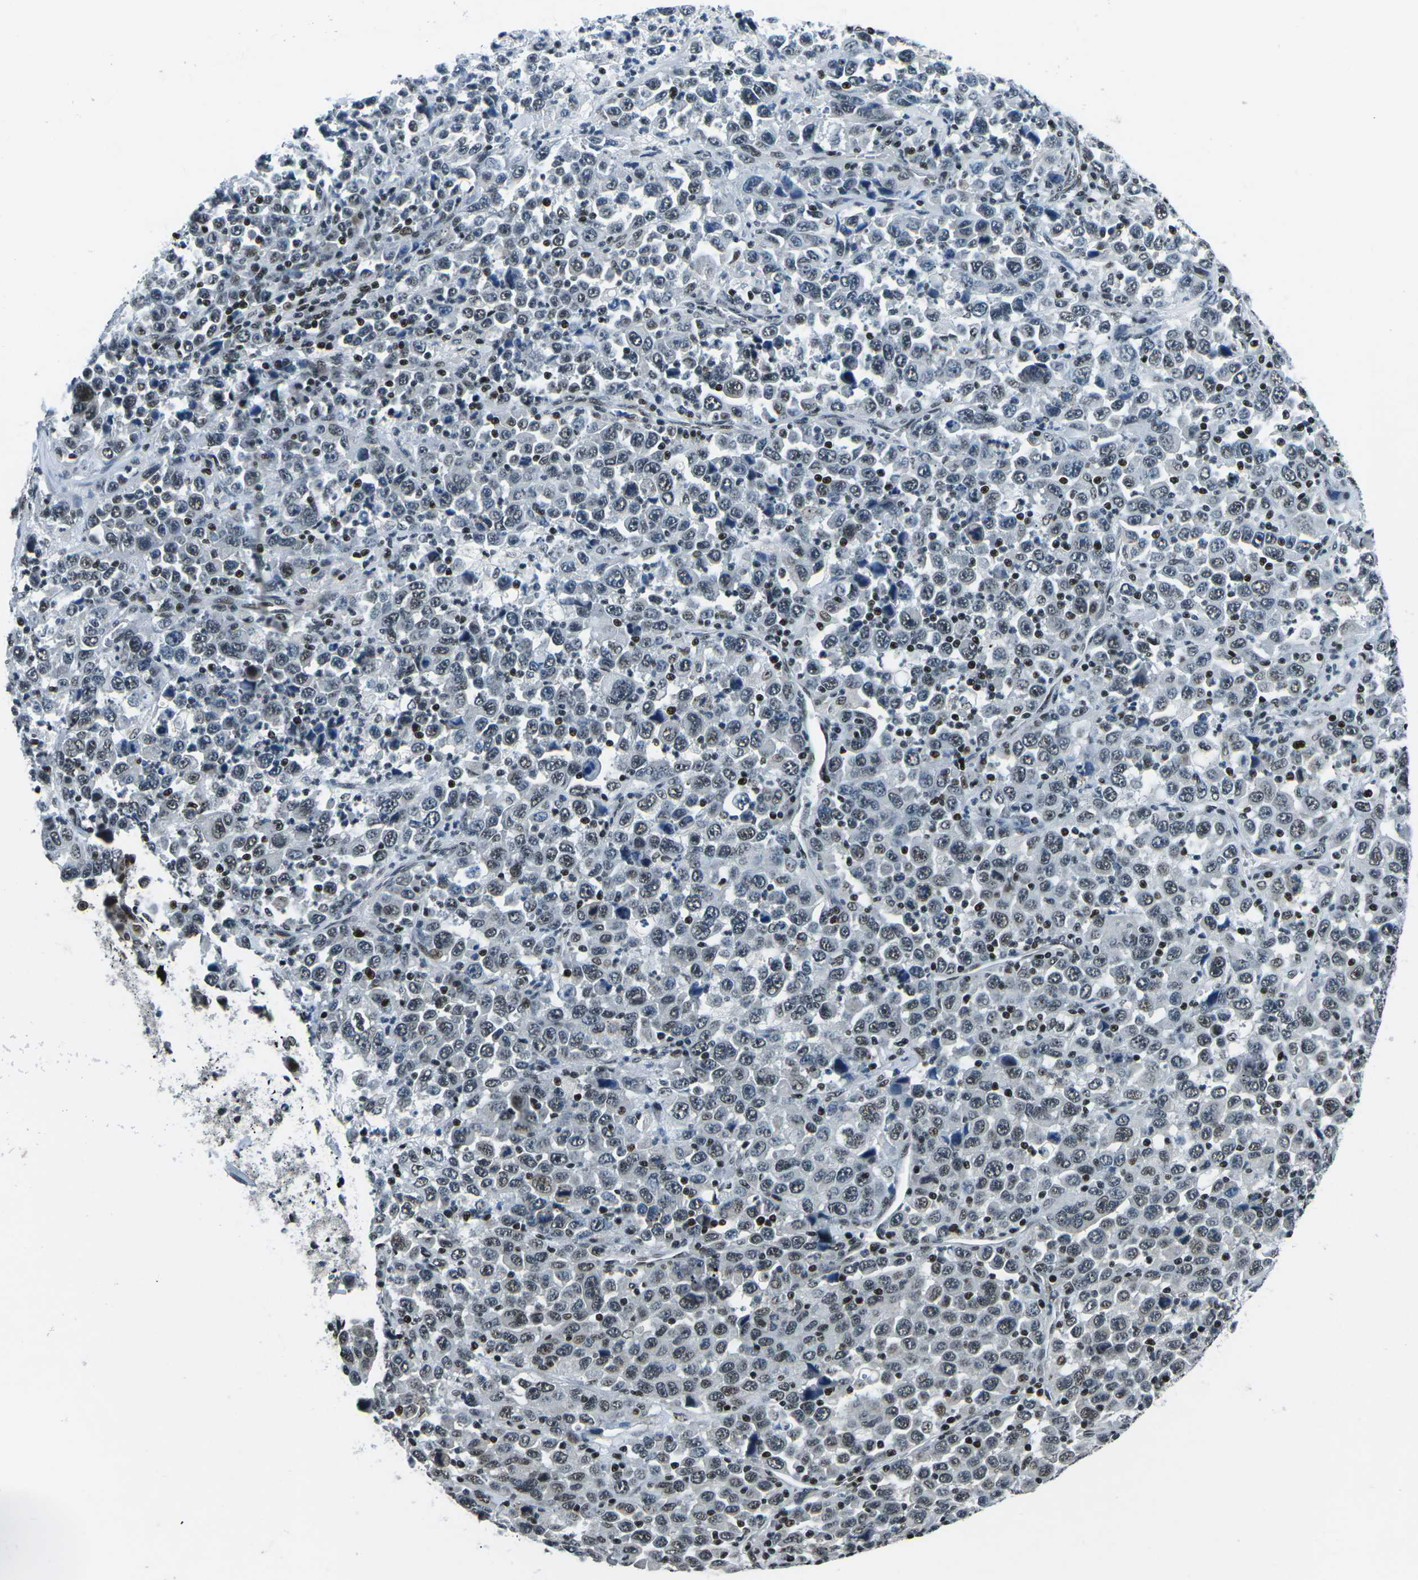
{"staining": {"intensity": "weak", "quantity": ">75%", "location": "nuclear"}, "tissue": "stomach cancer", "cell_type": "Tumor cells", "image_type": "cancer", "snomed": [{"axis": "morphology", "description": "Normal tissue, NOS"}, {"axis": "morphology", "description": "Adenocarcinoma, NOS"}, {"axis": "topography", "description": "Stomach, upper"}, {"axis": "topography", "description": "Stomach"}], "caption": "Immunohistochemistry (IHC) photomicrograph of stomach cancer (adenocarcinoma) stained for a protein (brown), which demonstrates low levels of weak nuclear staining in about >75% of tumor cells.", "gene": "RBL2", "patient": {"sex": "male", "age": 59}}